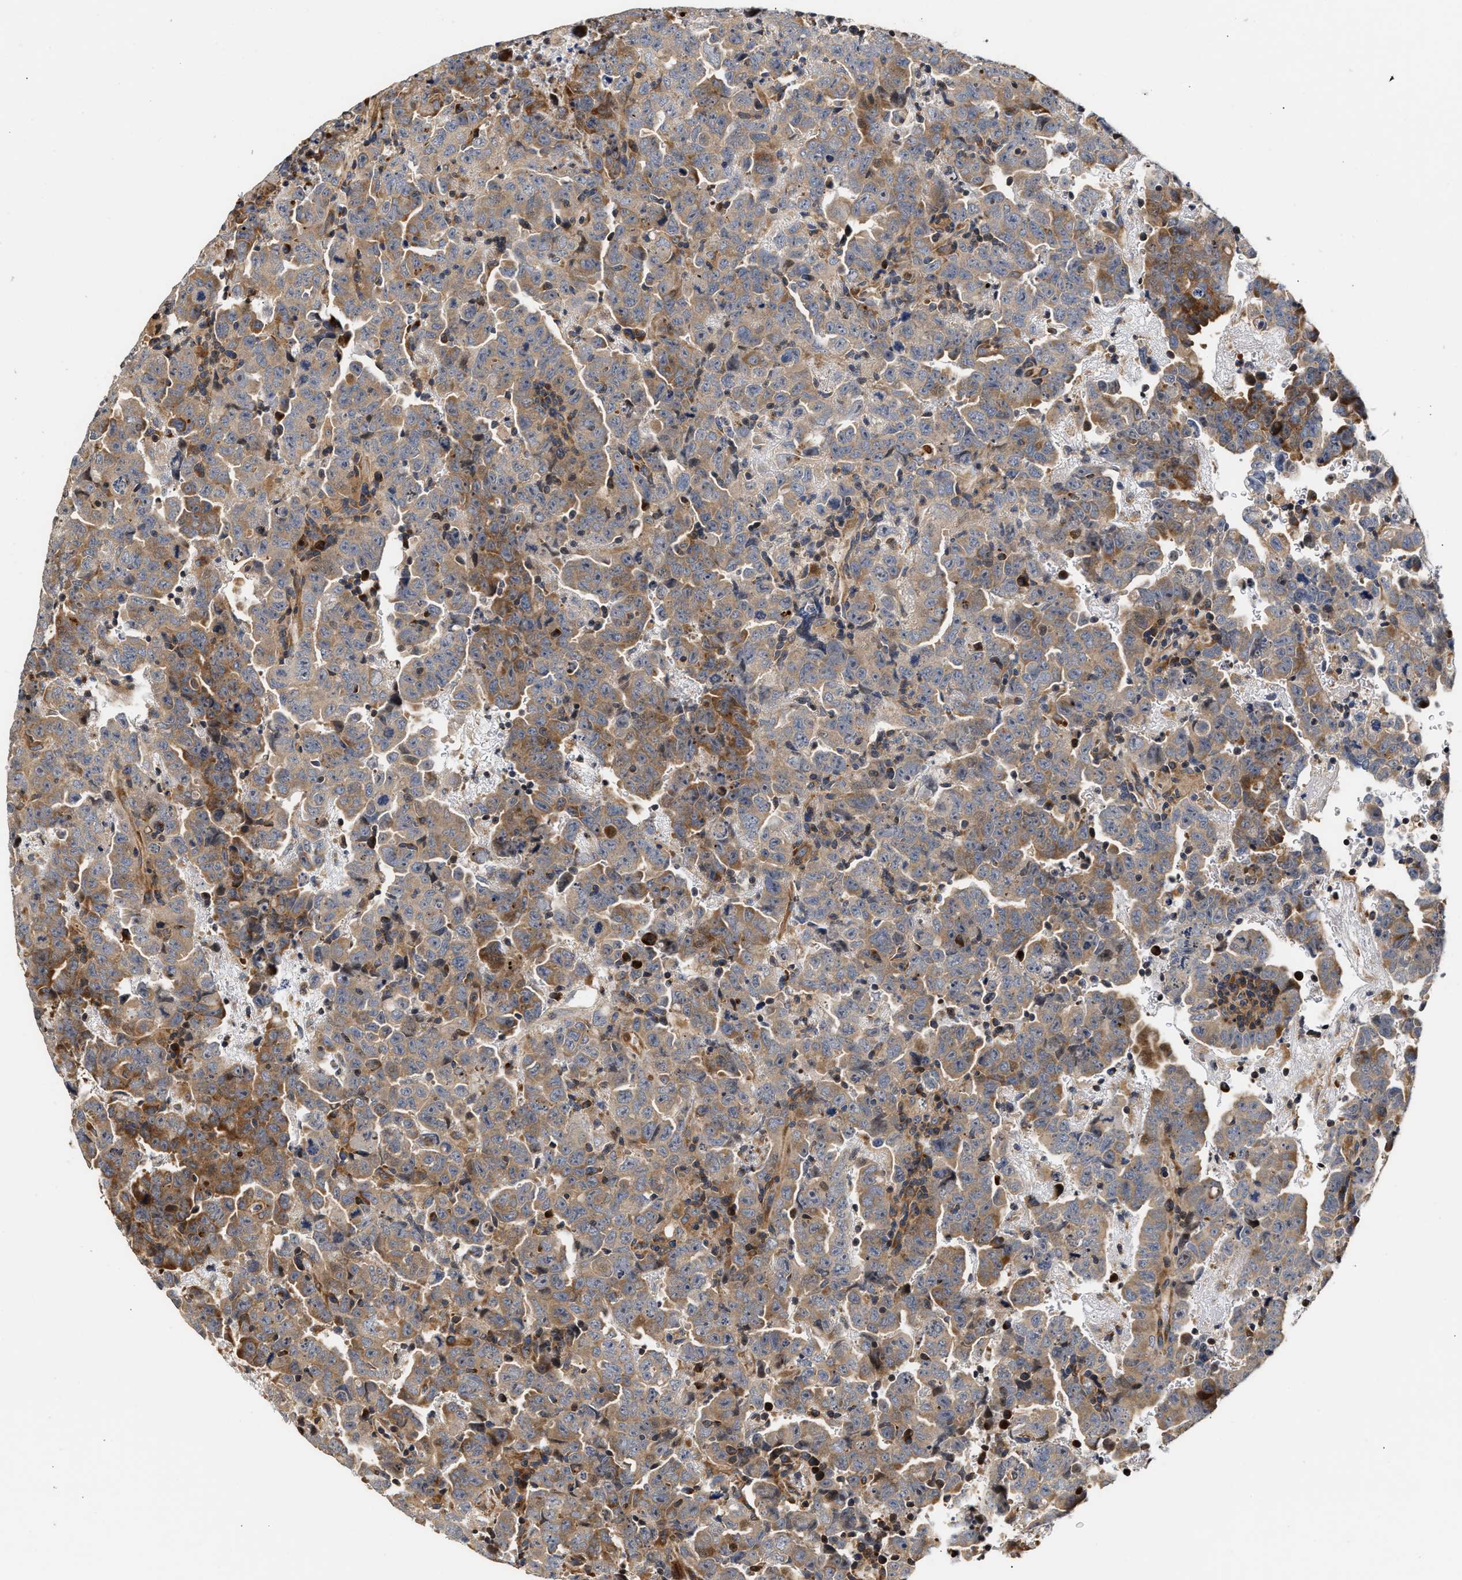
{"staining": {"intensity": "strong", "quantity": "25%-75%", "location": "cytoplasmic/membranous"}, "tissue": "testis cancer", "cell_type": "Tumor cells", "image_type": "cancer", "snomed": [{"axis": "morphology", "description": "Carcinoma, Embryonal, NOS"}, {"axis": "topography", "description": "Testis"}], "caption": "This is an image of immunohistochemistry (IHC) staining of testis cancer, which shows strong expression in the cytoplasmic/membranous of tumor cells.", "gene": "CLIP2", "patient": {"sex": "male", "age": 28}}